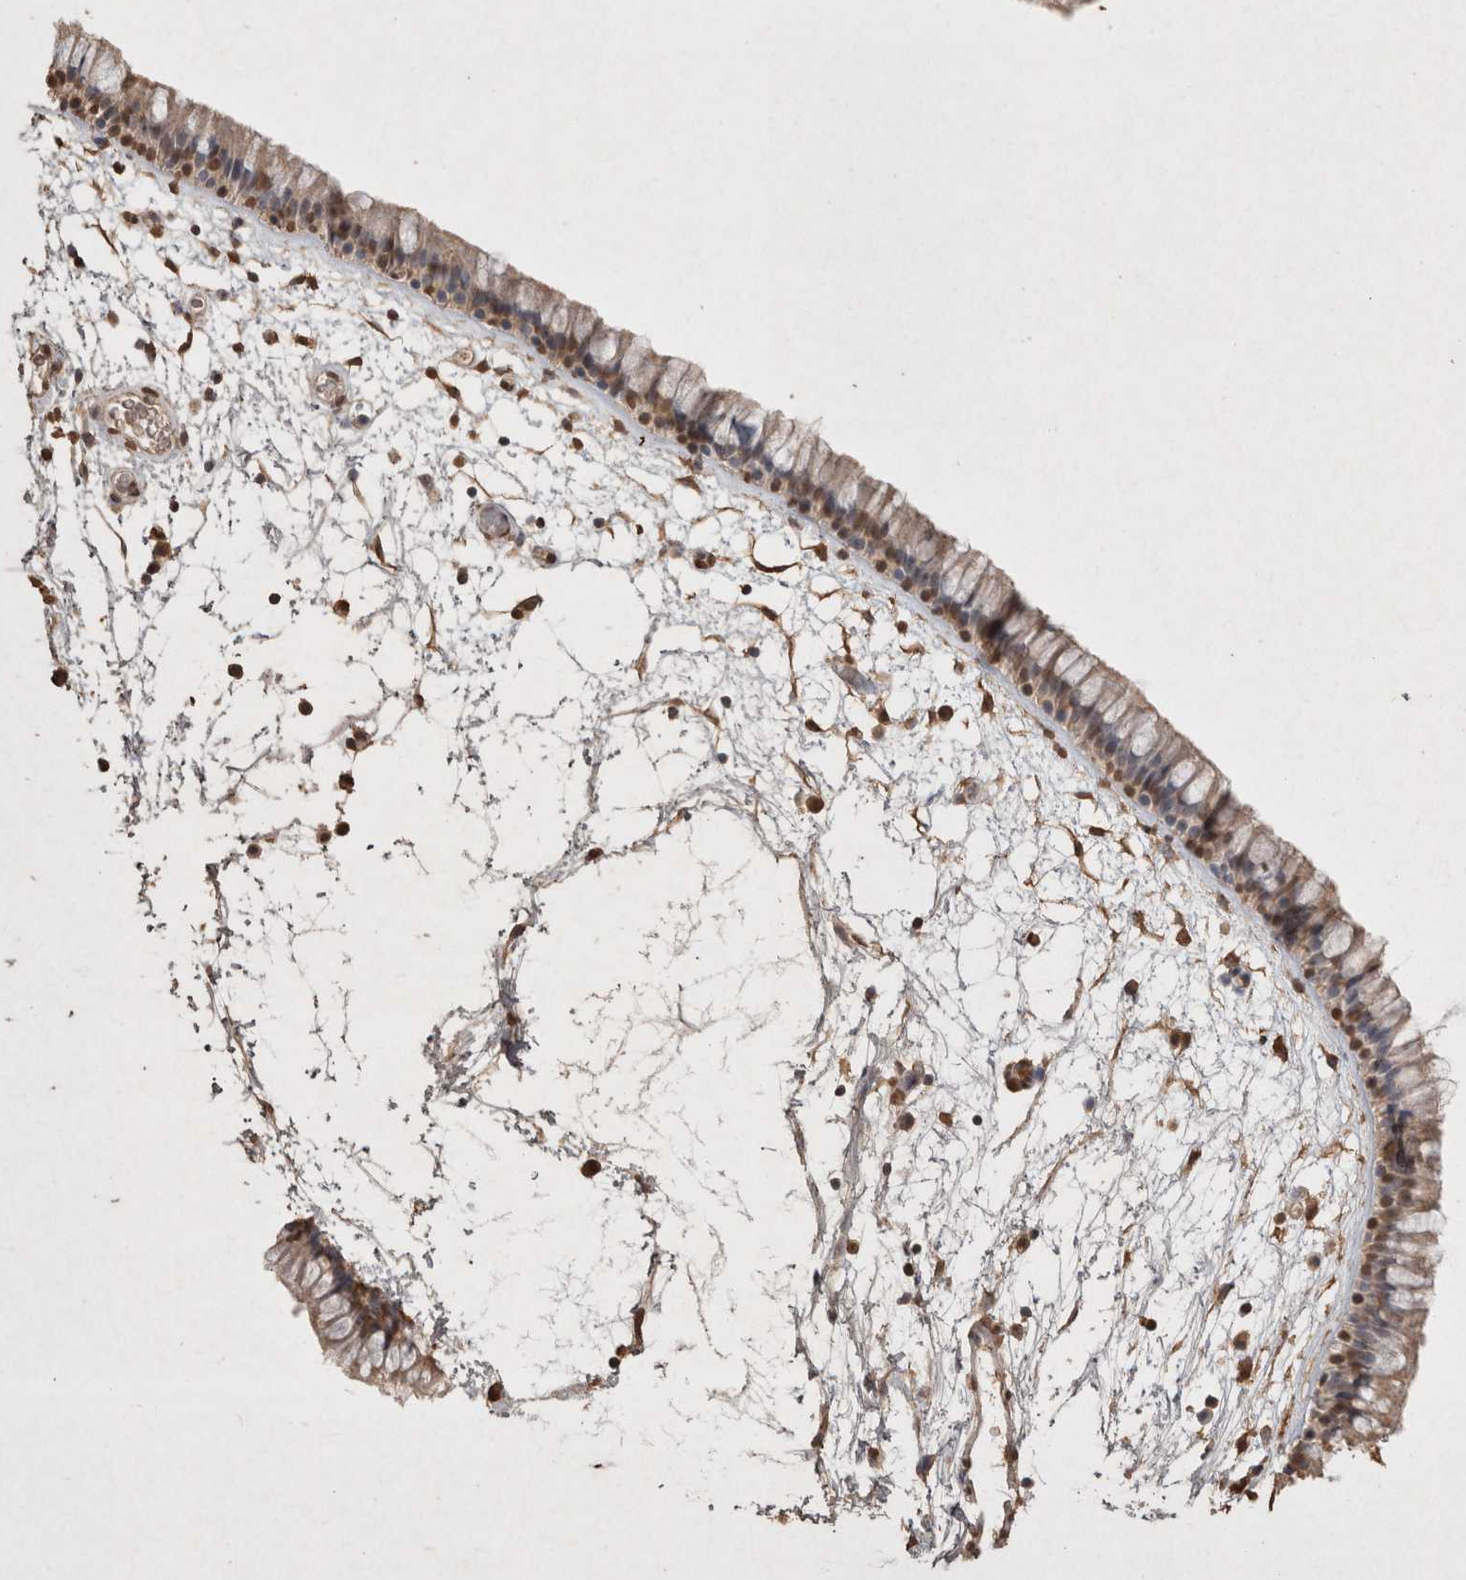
{"staining": {"intensity": "moderate", "quantity": ">75%", "location": "cytoplasmic/membranous,nuclear"}, "tissue": "nasopharynx", "cell_type": "Respiratory epithelial cells", "image_type": "normal", "snomed": [{"axis": "morphology", "description": "Normal tissue, NOS"}, {"axis": "morphology", "description": "Inflammation, NOS"}, {"axis": "topography", "description": "Nasopharynx"}], "caption": "This image demonstrates normal nasopharynx stained with immunohistochemistry to label a protein in brown. The cytoplasmic/membranous,nuclear of respiratory epithelial cells show moderate positivity for the protein. Nuclei are counter-stained blue.", "gene": "MLX", "patient": {"sex": "male", "age": 48}}